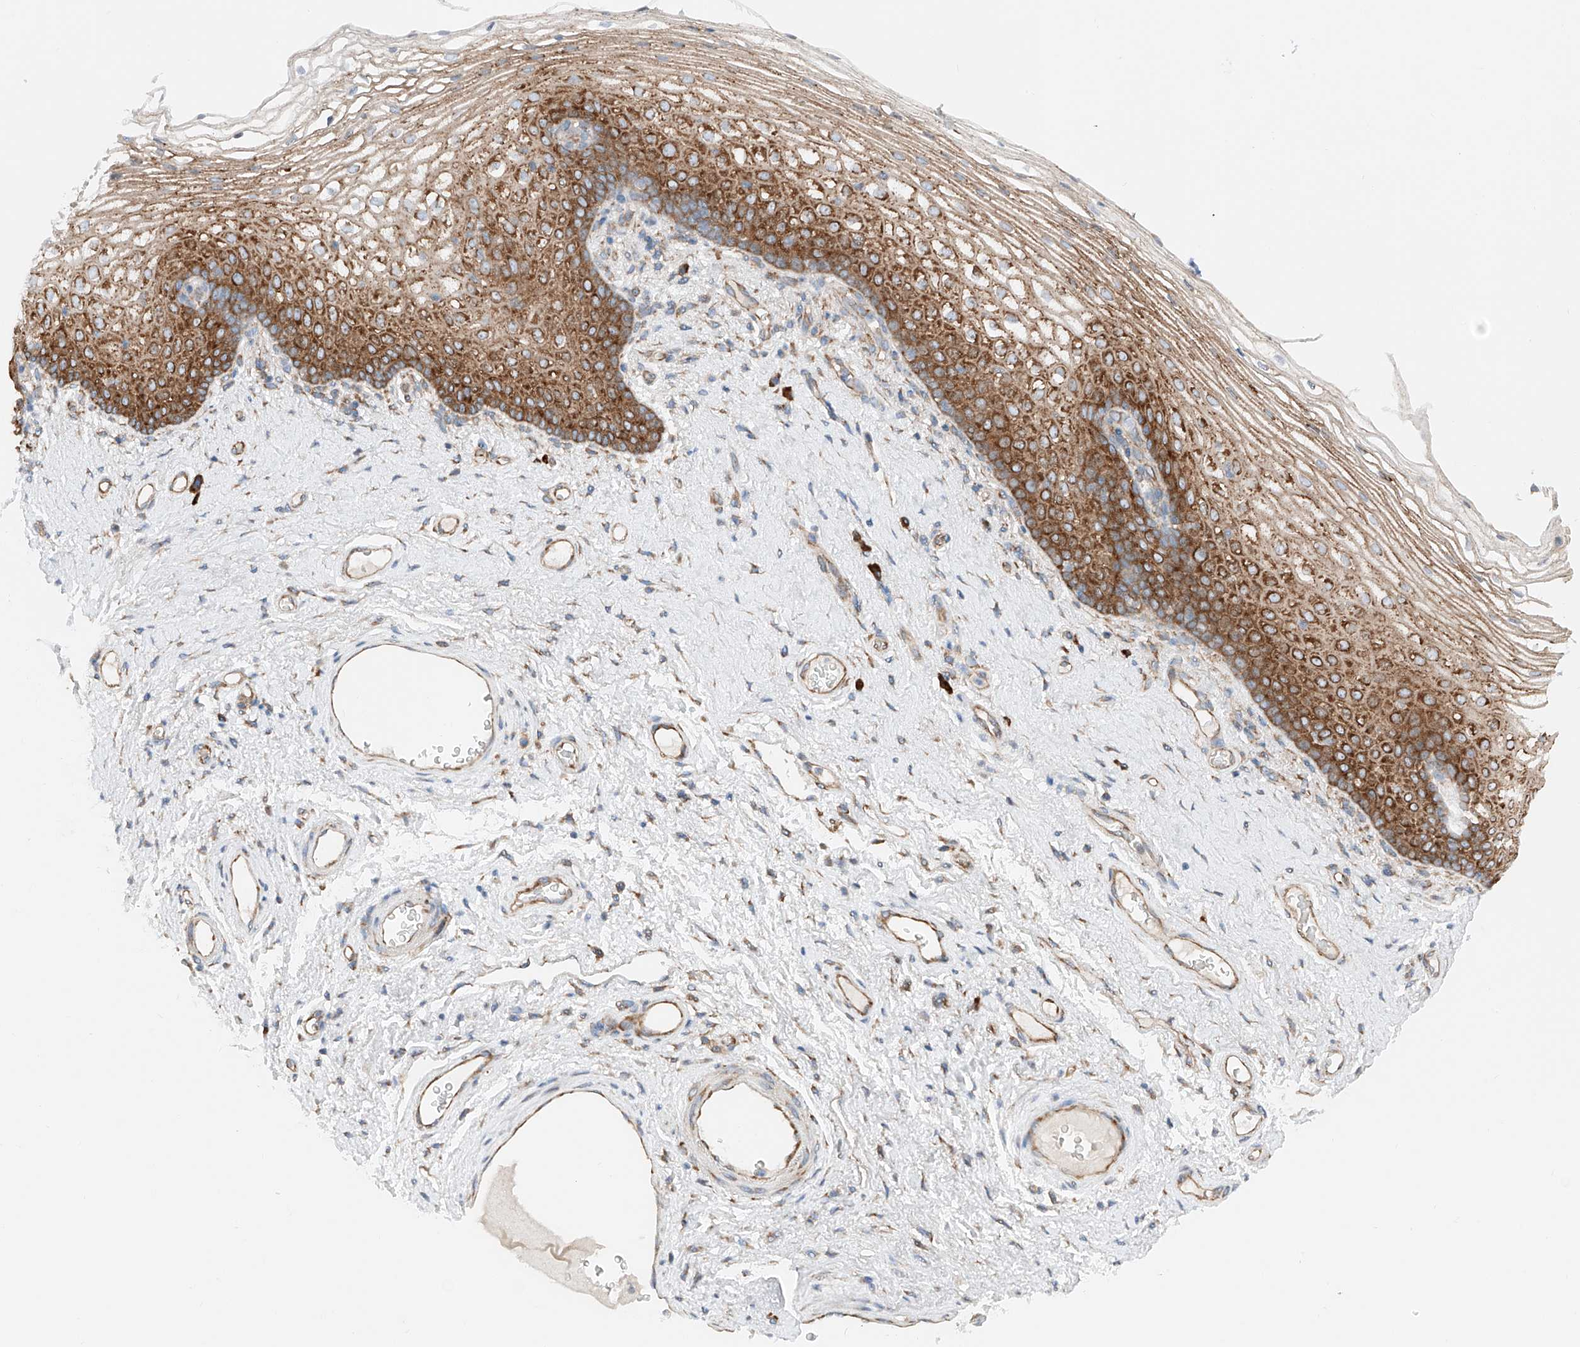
{"staining": {"intensity": "strong", "quantity": ">75%", "location": "cytoplasmic/membranous"}, "tissue": "vagina", "cell_type": "Squamous epithelial cells", "image_type": "normal", "snomed": [{"axis": "morphology", "description": "Normal tissue, NOS"}, {"axis": "topography", "description": "Vagina"}], "caption": "Human vagina stained with a protein marker reveals strong staining in squamous epithelial cells.", "gene": "CRELD1", "patient": {"sex": "female", "age": 60}}